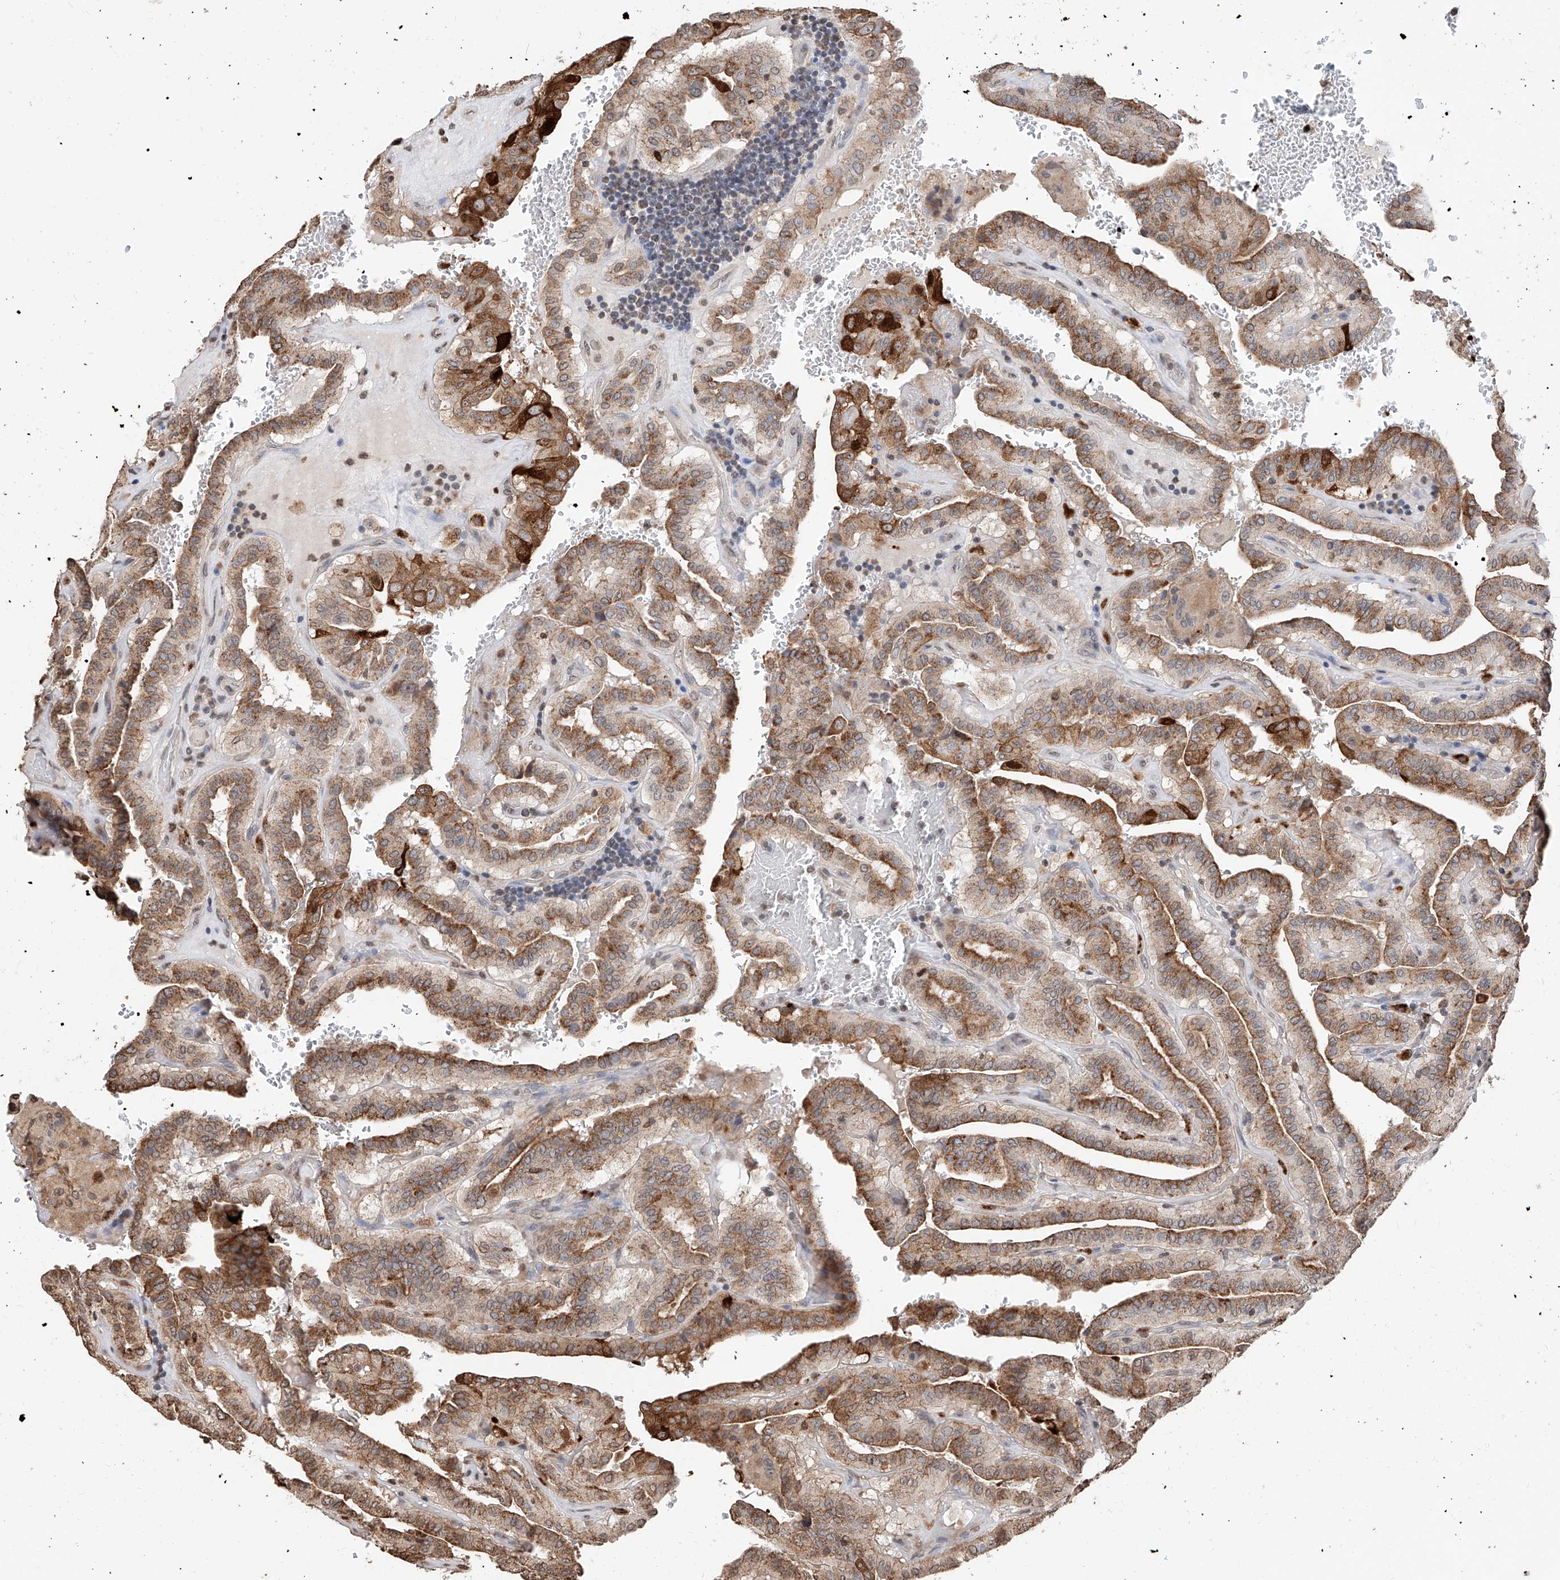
{"staining": {"intensity": "moderate", "quantity": ">75%", "location": "cytoplasmic/membranous"}, "tissue": "thyroid cancer", "cell_type": "Tumor cells", "image_type": "cancer", "snomed": [{"axis": "morphology", "description": "Papillary adenocarcinoma, NOS"}, {"axis": "topography", "description": "Thyroid gland"}], "caption": "The histopathology image displays immunohistochemical staining of thyroid cancer. There is moderate cytoplasmic/membranous expression is seen in about >75% of tumor cells. (Stains: DAB (3,3'-diaminobenzidine) in brown, nuclei in blue, Microscopy: brightfield microscopy at high magnification).", "gene": "RP9", "patient": {"sex": "male", "age": 77}}